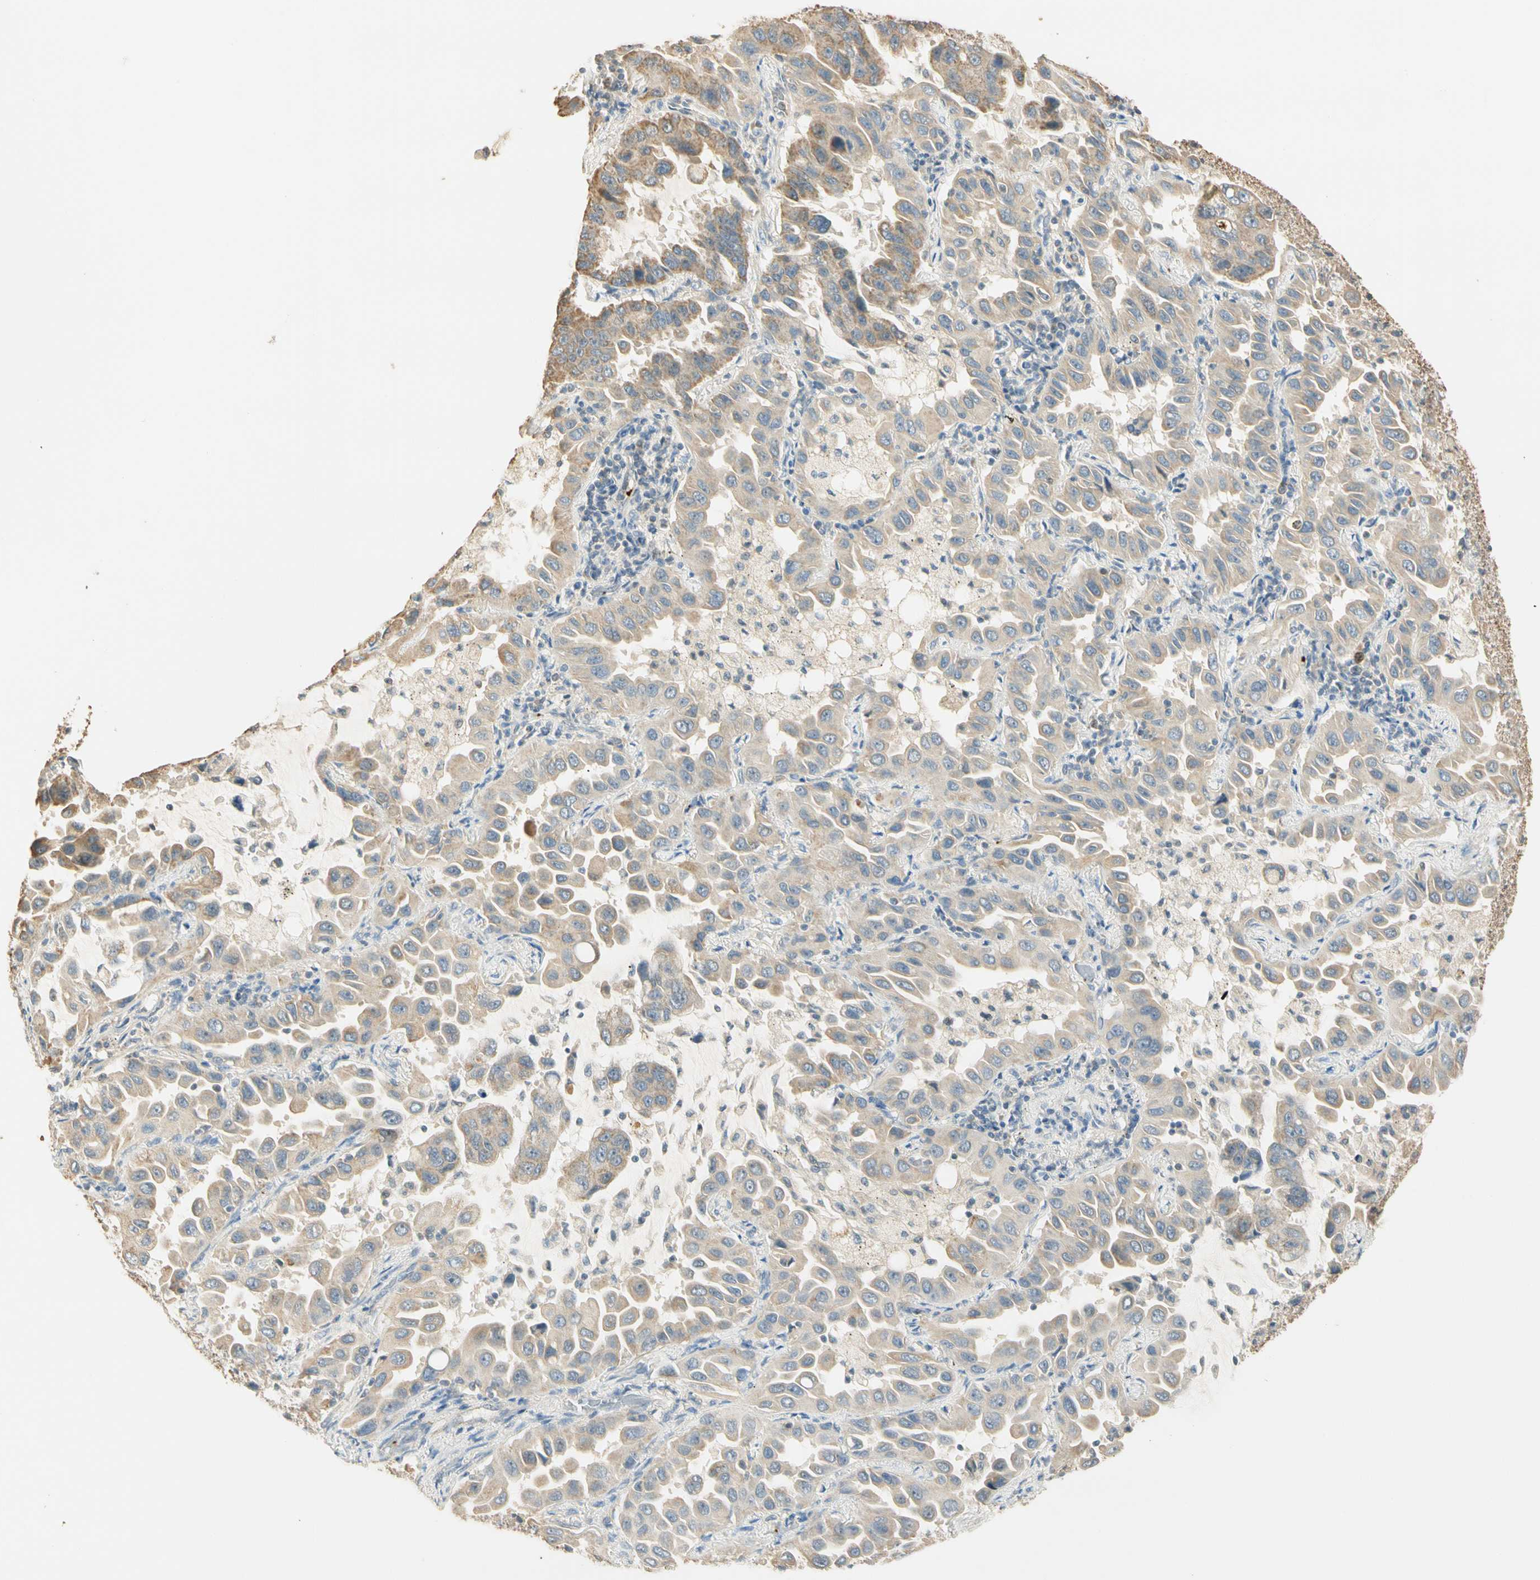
{"staining": {"intensity": "weak", "quantity": "25%-75%", "location": "cytoplasmic/membranous"}, "tissue": "lung cancer", "cell_type": "Tumor cells", "image_type": "cancer", "snomed": [{"axis": "morphology", "description": "Adenocarcinoma, NOS"}, {"axis": "topography", "description": "Lung"}], "caption": "Brown immunohistochemical staining in lung cancer (adenocarcinoma) displays weak cytoplasmic/membranous expression in about 25%-75% of tumor cells.", "gene": "RAD18", "patient": {"sex": "male", "age": 64}}